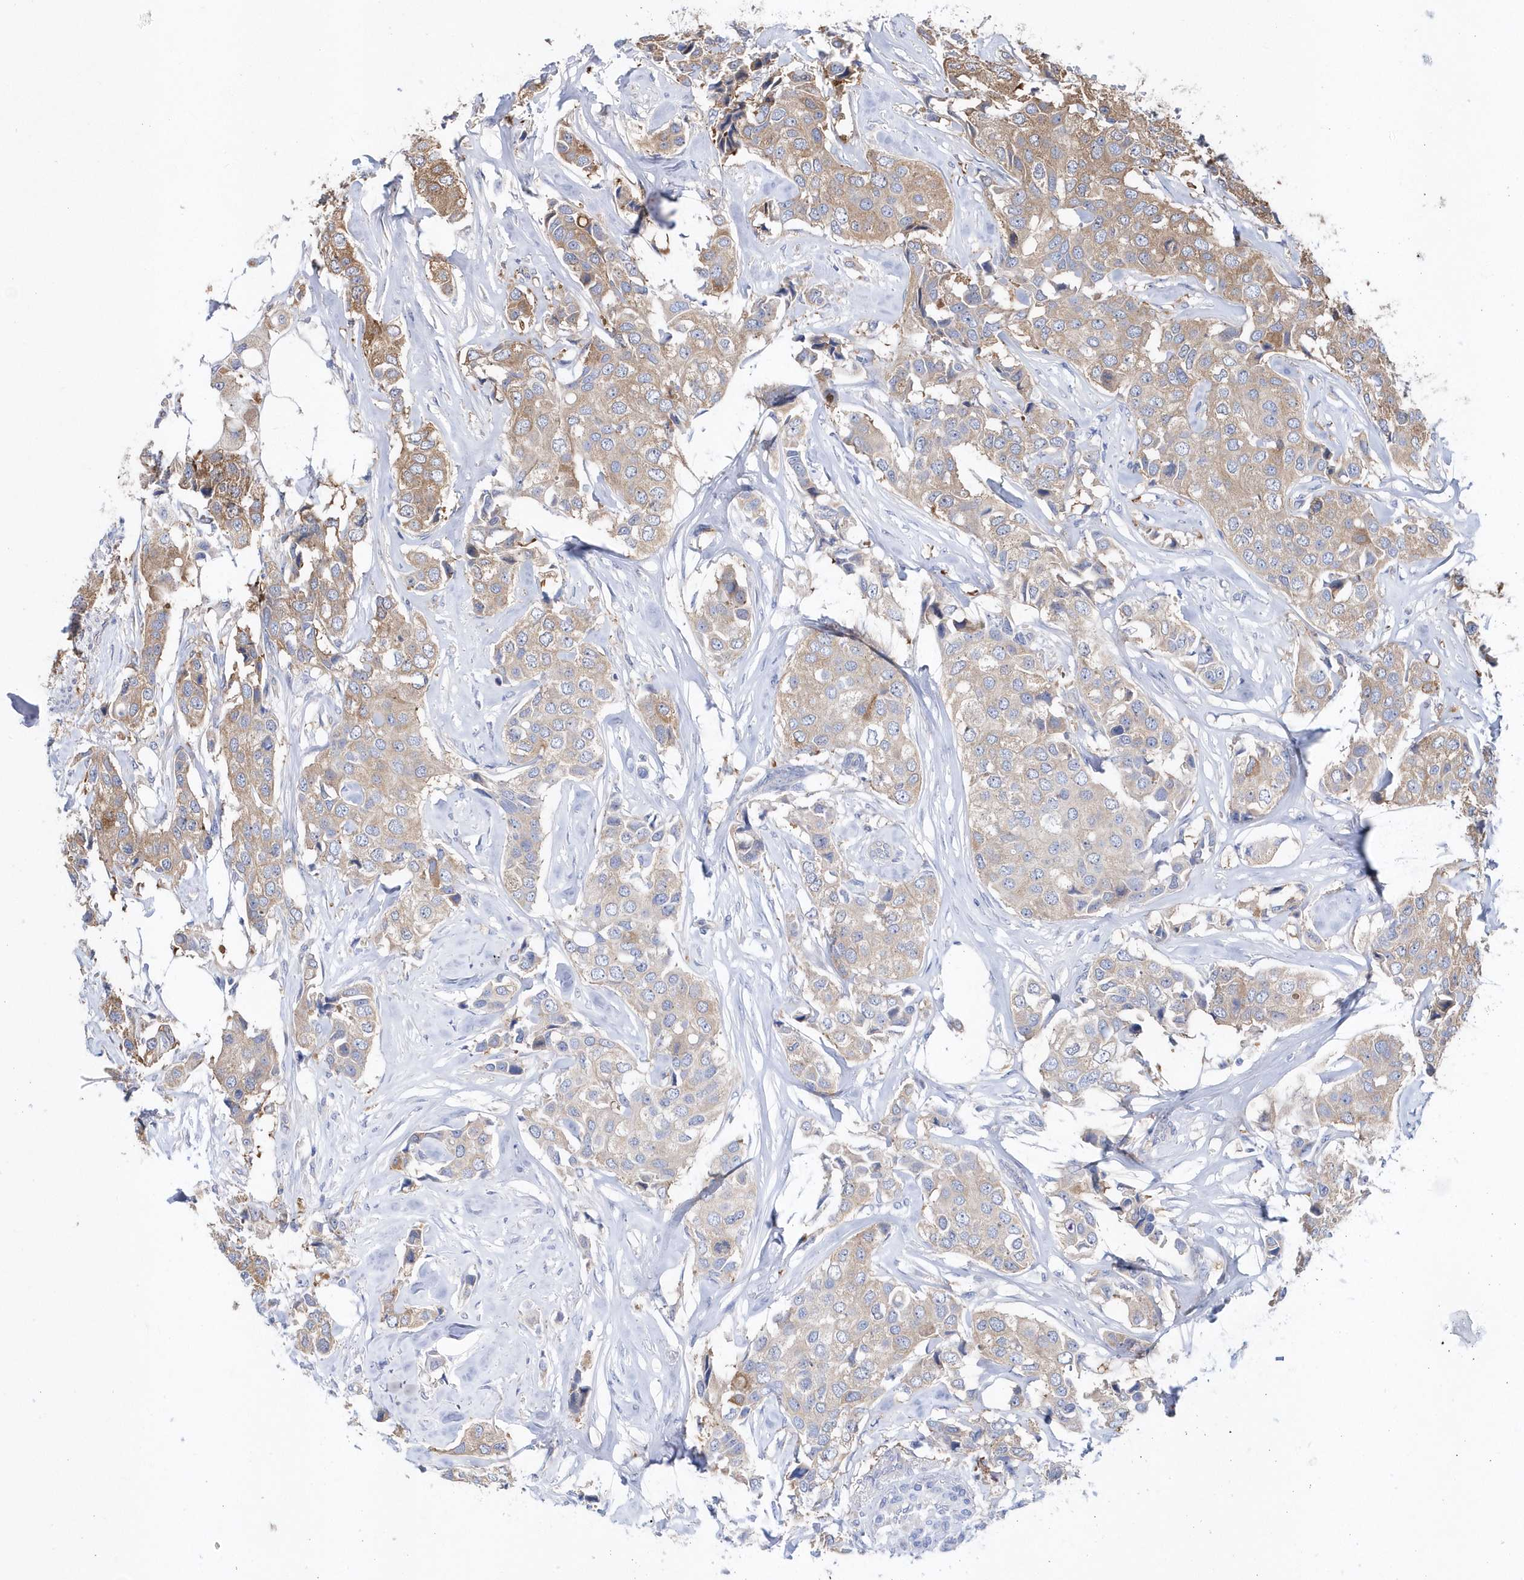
{"staining": {"intensity": "moderate", "quantity": ">75%", "location": "cytoplasmic/membranous"}, "tissue": "breast cancer", "cell_type": "Tumor cells", "image_type": "cancer", "snomed": [{"axis": "morphology", "description": "Duct carcinoma"}, {"axis": "topography", "description": "Breast"}], "caption": "High-power microscopy captured an IHC micrograph of breast invasive ductal carcinoma, revealing moderate cytoplasmic/membranous staining in about >75% of tumor cells.", "gene": "JKAMP", "patient": {"sex": "female", "age": 80}}